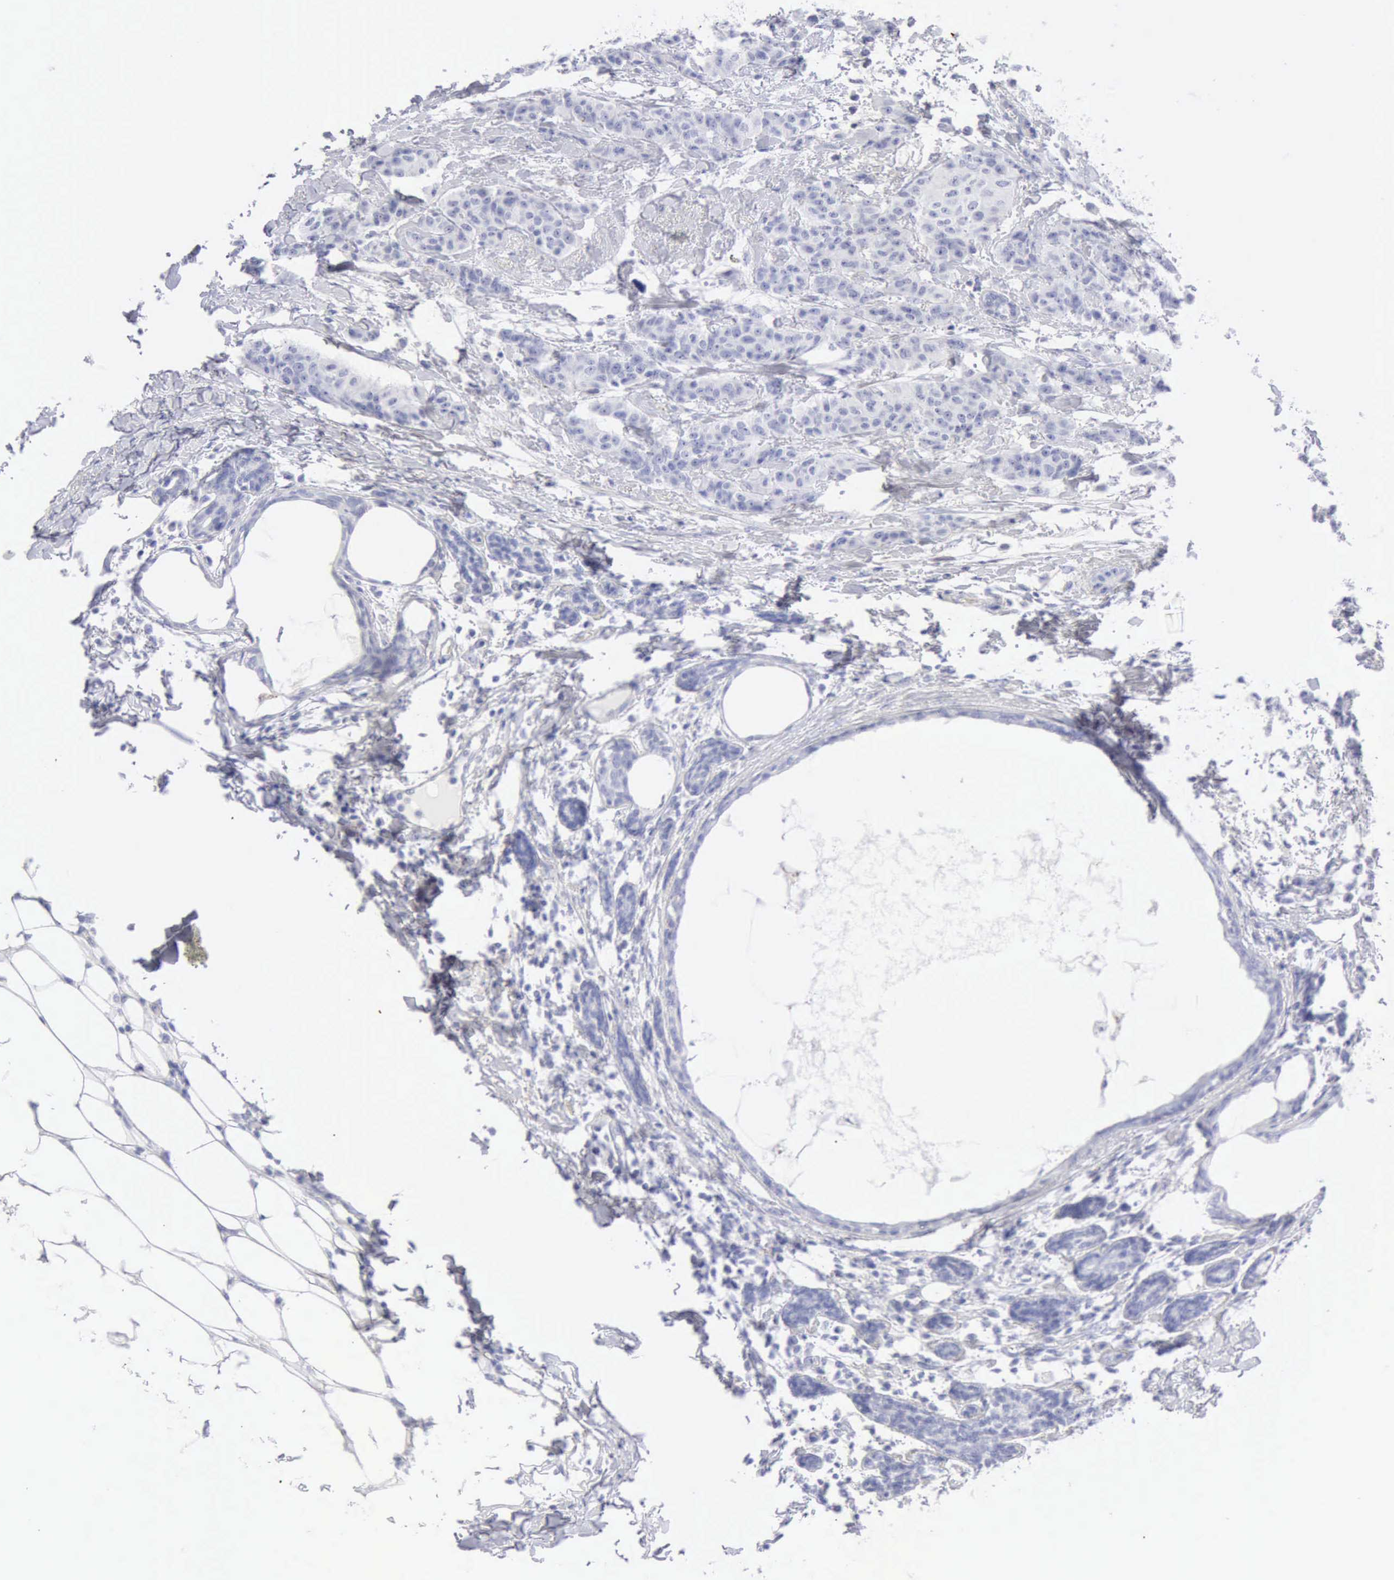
{"staining": {"intensity": "negative", "quantity": "none", "location": "none"}, "tissue": "breast cancer", "cell_type": "Tumor cells", "image_type": "cancer", "snomed": [{"axis": "morphology", "description": "Duct carcinoma"}, {"axis": "topography", "description": "Breast"}], "caption": "Immunohistochemistry (IHC) photomicrograph of human breast intraductal carcinoma stained for a protein (brown), which demonstrates no staining in tumor cells.", "gene": "KRT10", "patient": {"sex": "female", "age": 40}}